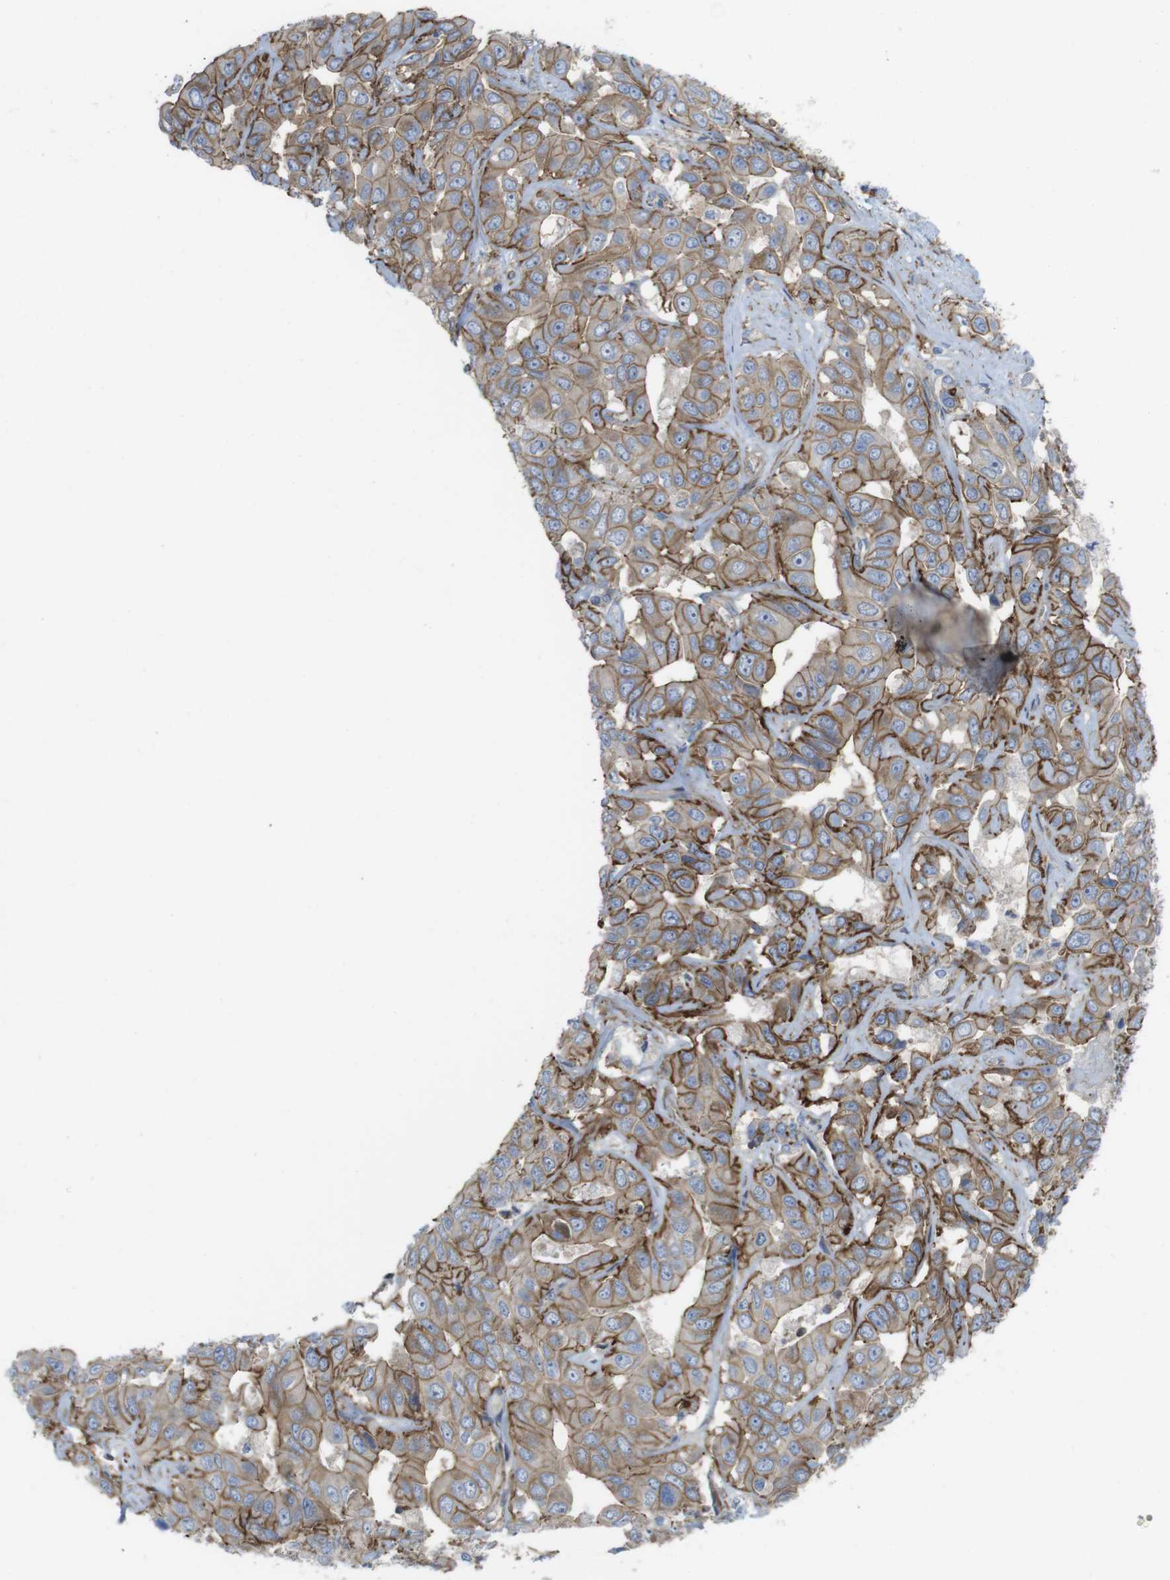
{"staining": {"intensity": "moderate", "quantity": ">75%", "location": "cytoplasmic/membranous"}, "tissue": "liver cancer", "cell_type": "Tumor cells", "image_type": "cancer", "snomed": [{"axis": "morphology", "description": "Cholangiocarcinoma"}, {"axis": "topography", "description": "Liver"}], "caption": "There is medium levels of moderate cytoplasmic/membranous expression in tumor cells of liver cancer, as demonstrated by immunohistochemical staining (brown color).", "gene": "PREX2", "patient": {"sex": "female", "age": 52}}